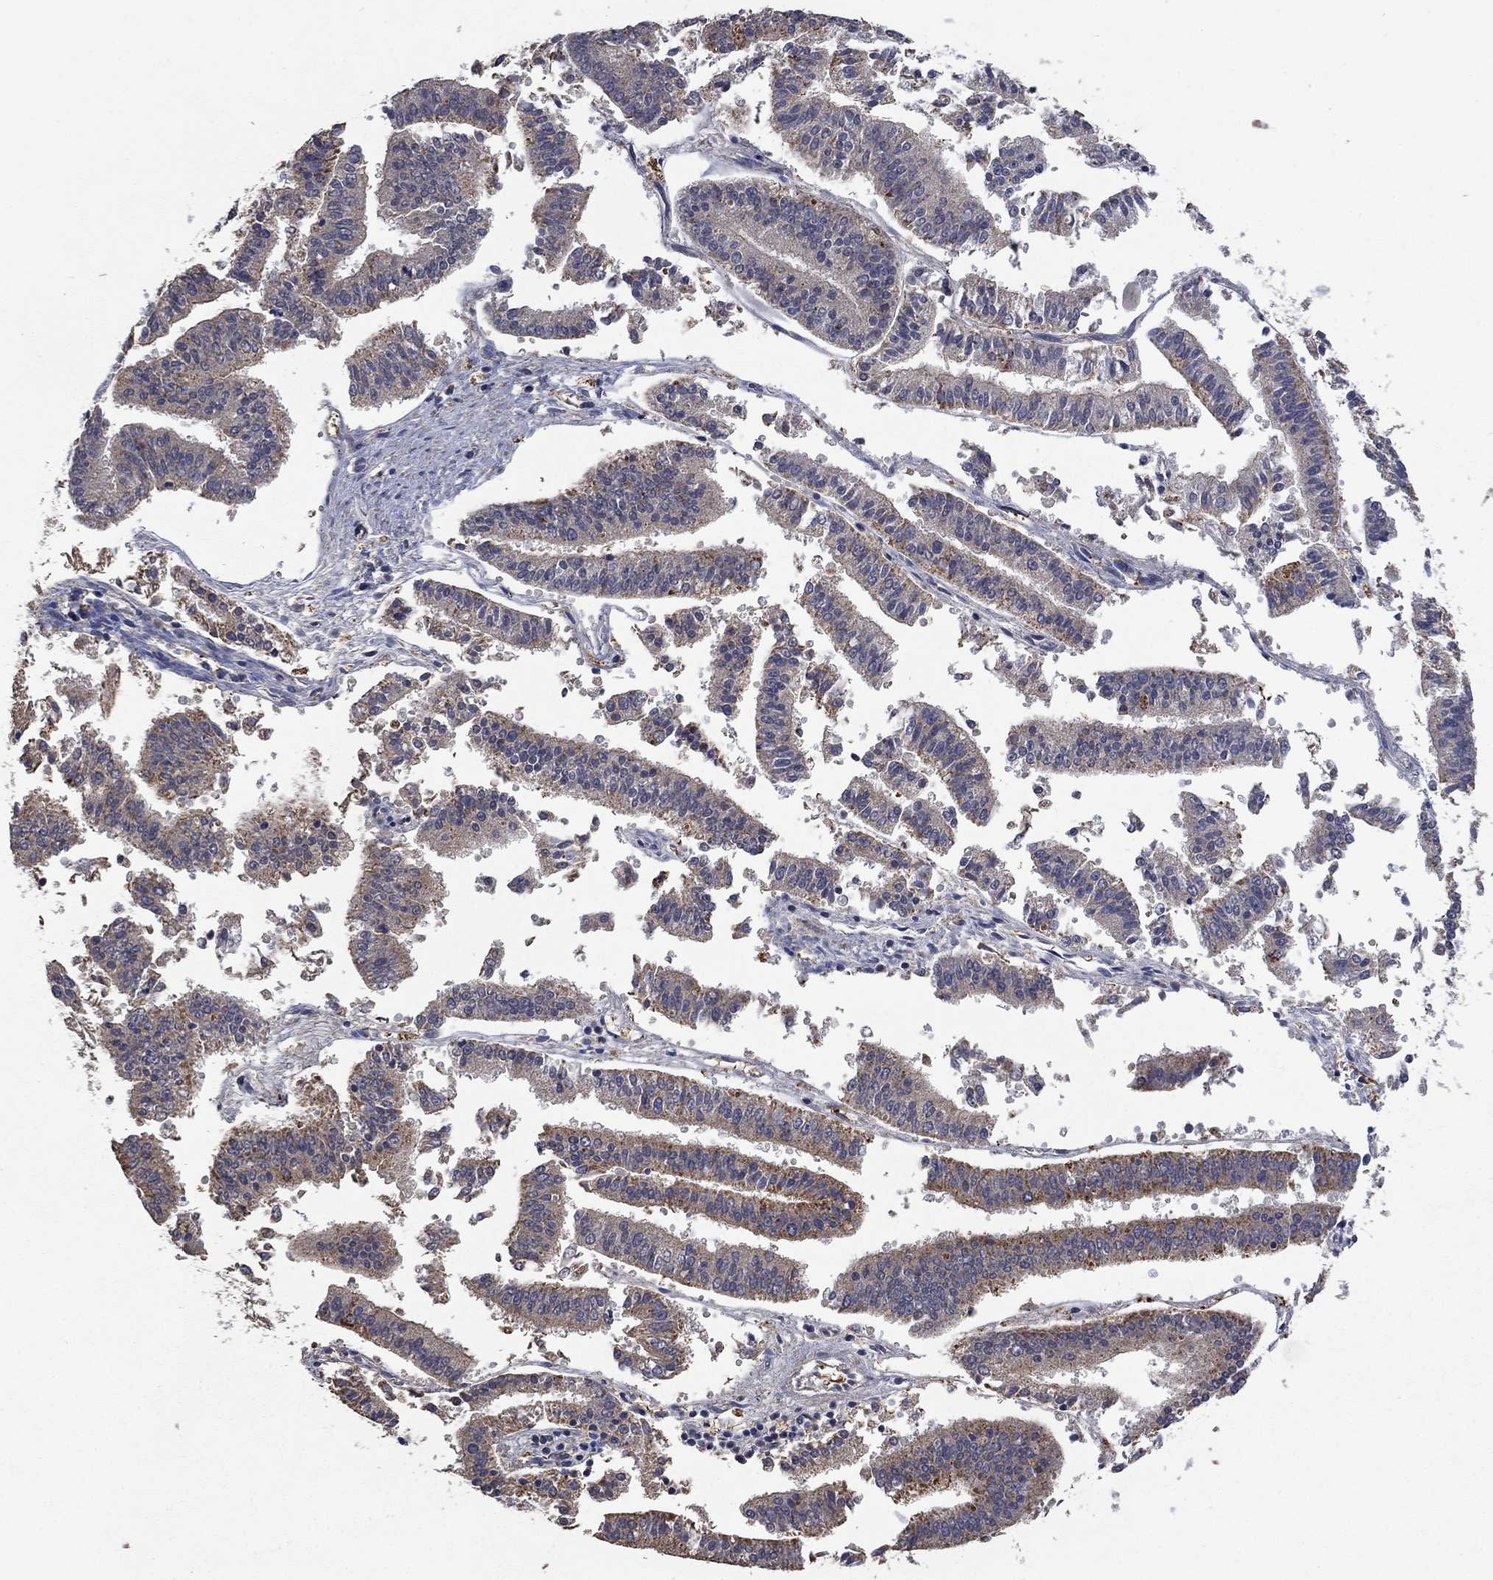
{"staining": {"intensity": "moderate", "quantity": "25%-75%", "location": "cytoplasmic/membranous"}, "tissue": "endometrial cancer", "cell_type": "Tumor cells", "image_type": "cancer", "snomed": [{"axis": "morphology", "description": "Adenocarcinoma, NOS"}, {"axis": "topography", "description": "Endometrium"}], "caption": "Immunohistochemical staining of human adenocarcinoma (endometrial) demonstrates medium levels of moderate cytoplasmic/membranous protein staining in approximately 25%-75% of tumor cells.", "gene": "UGT8", "patient": {"sex": "female", "age": 66}}